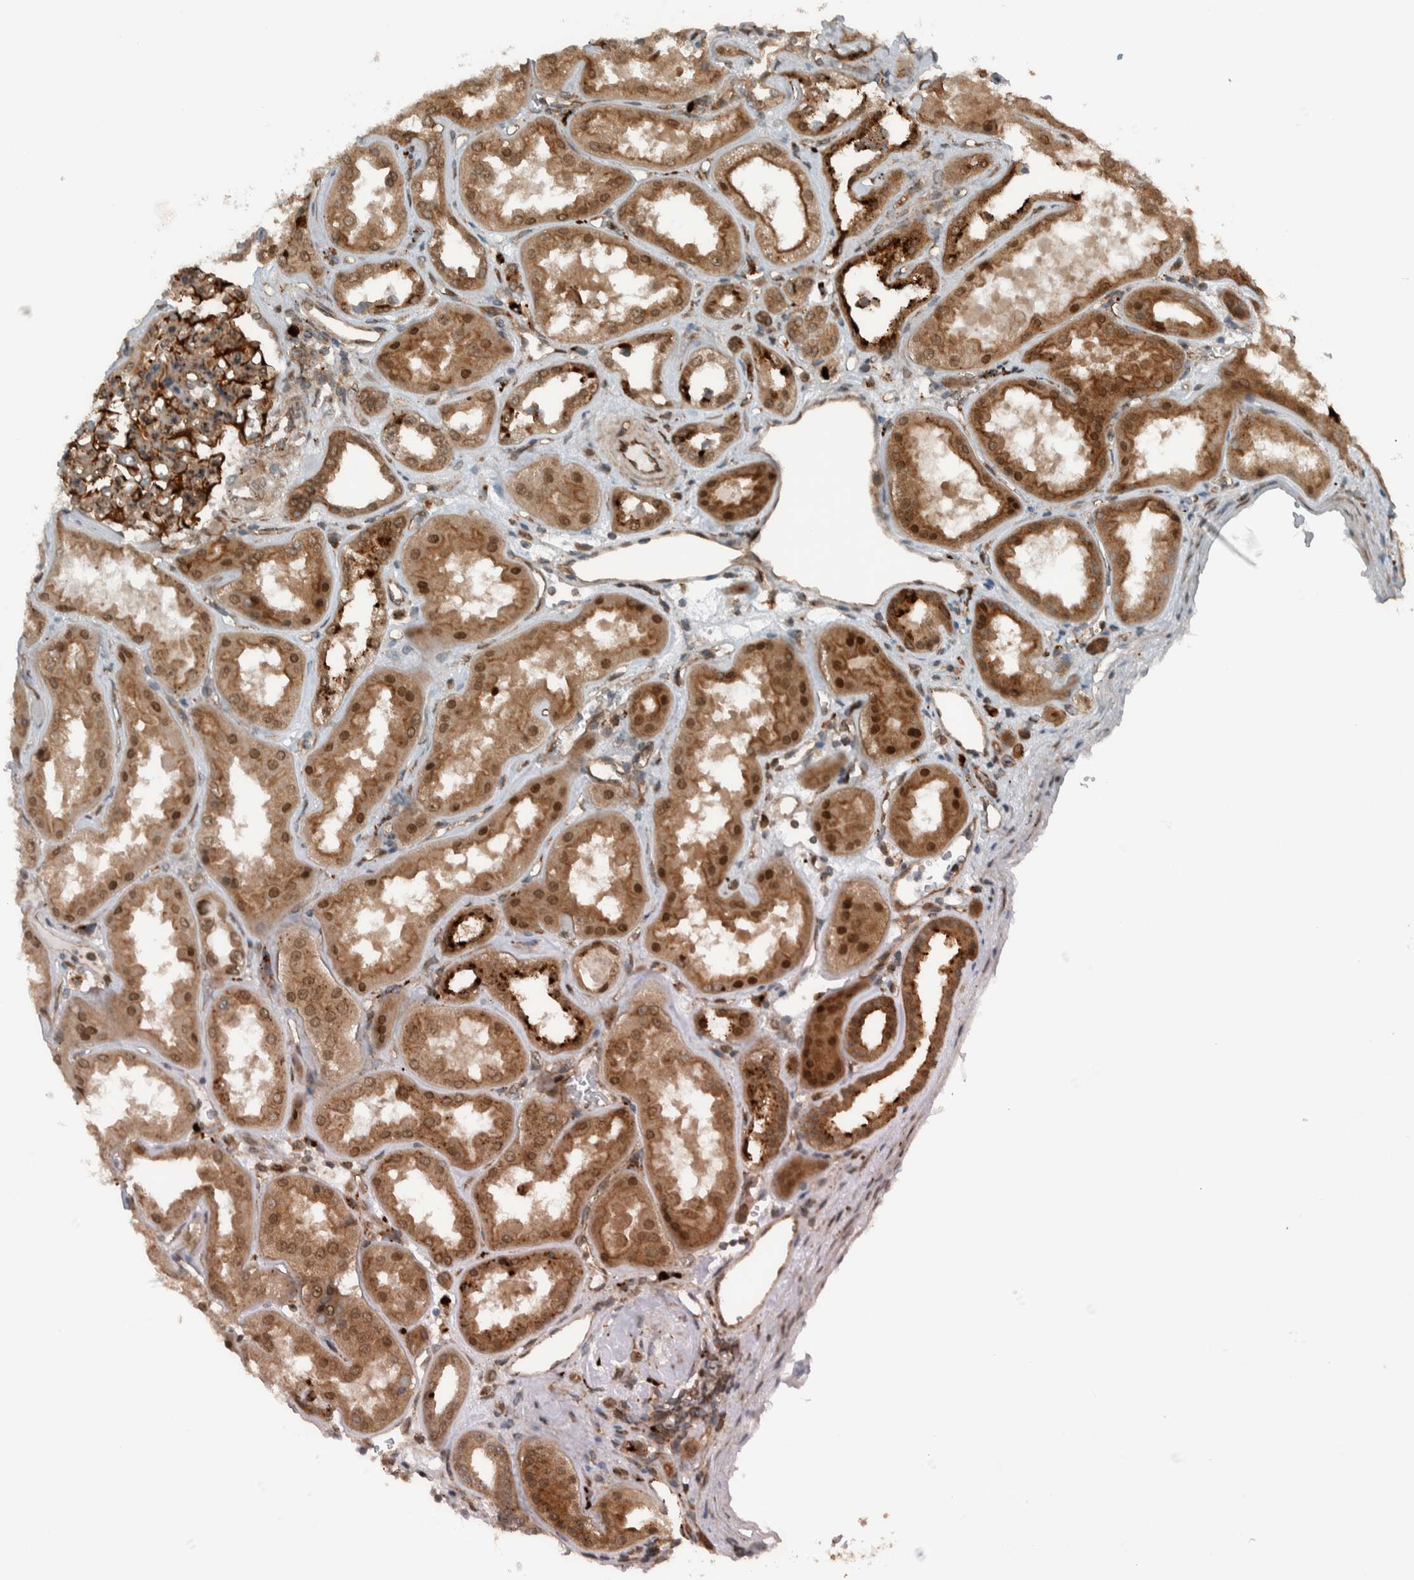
{"staining": {"intensity": "strong", "quantity": ">75%", "location": "cytoplasmic/membranous"}, "tissue": "kidney", "cell_type": "Cells in glomeruli", "image_type": "normal", "snomed": [{"axis": "morphology", "description": "Normal tissue, NOS"}, {"axis": "topography", "description": "Kidney"}], "caption": "This histopathology image reveals benign kidney stained with immunohistochemistry to label a protein in brown. The cytoplasmic/membranous of cells in glomeruli show strong positivity for the protein. Nuclei are counter-stained blue.", "gene": "GIGYF1", "patient": {"sex": "female", "age": 56}}